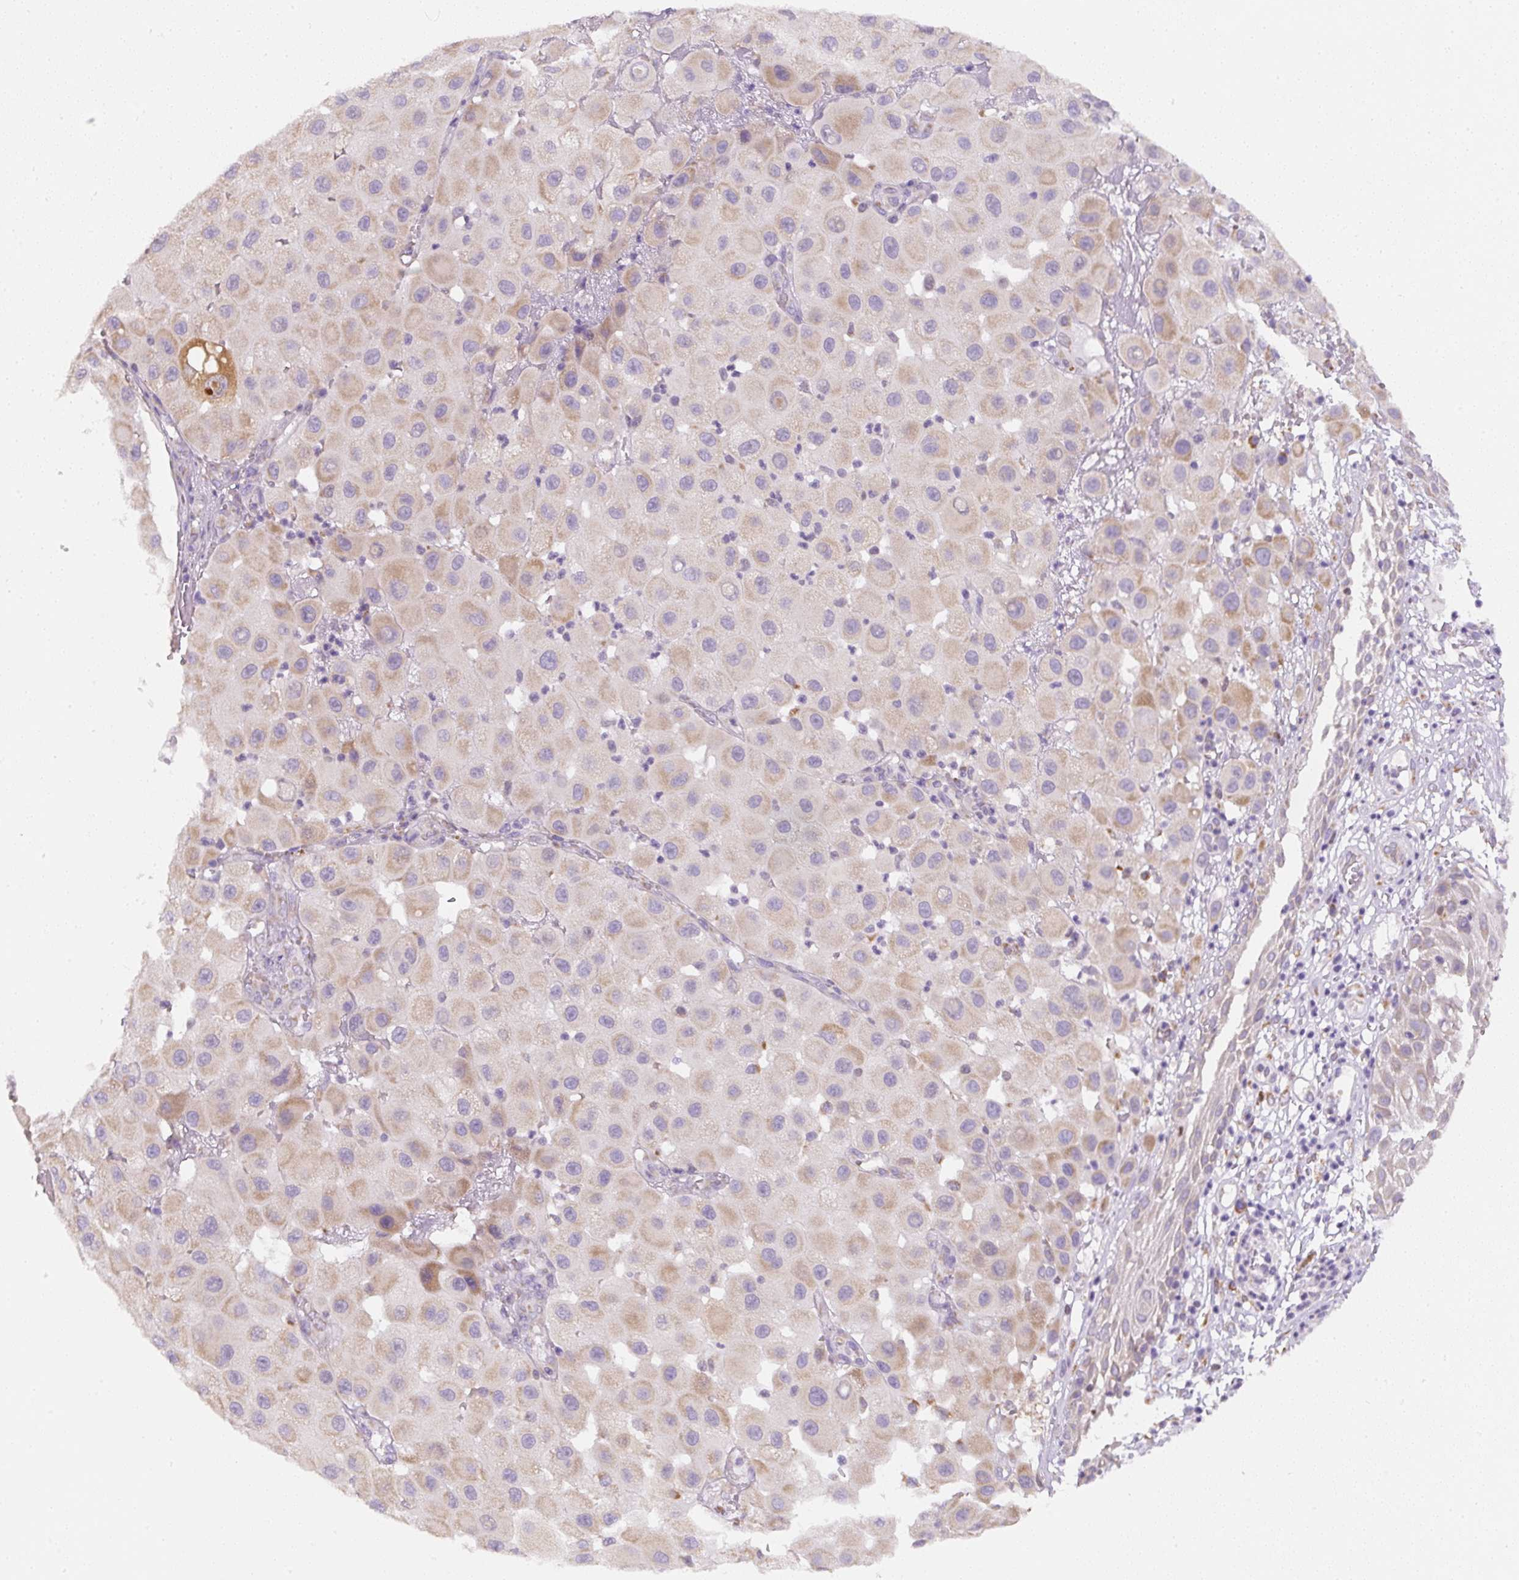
{"staining": {"intensity": "weak", "quantity": "25%-75%", "location": "cytoplasmic/membranous"}, "tissue": "melanoma", "cell_type": "Tumor cells", "image_type": "cancer", "snomed": [{"axis": "morphology", "description": "Malignant melanoma, NOS"}, {"axis": "topography", "description": "Skin"}], "caption": "Immunohistochemistry (IHC) staining of melanoma, which demonstrates low levels of weak cytoplasmic/membranous staining in approximately 25%-75% of tumor cells indicating weak cytoplasmic/membranous protein expression. The staining was performed using DAB (brown) for protein detection and nuclei were counterstained in hematoxylin (blue).", "gene": "DDOST", "patient": {"sex": "female", "age": 81}}